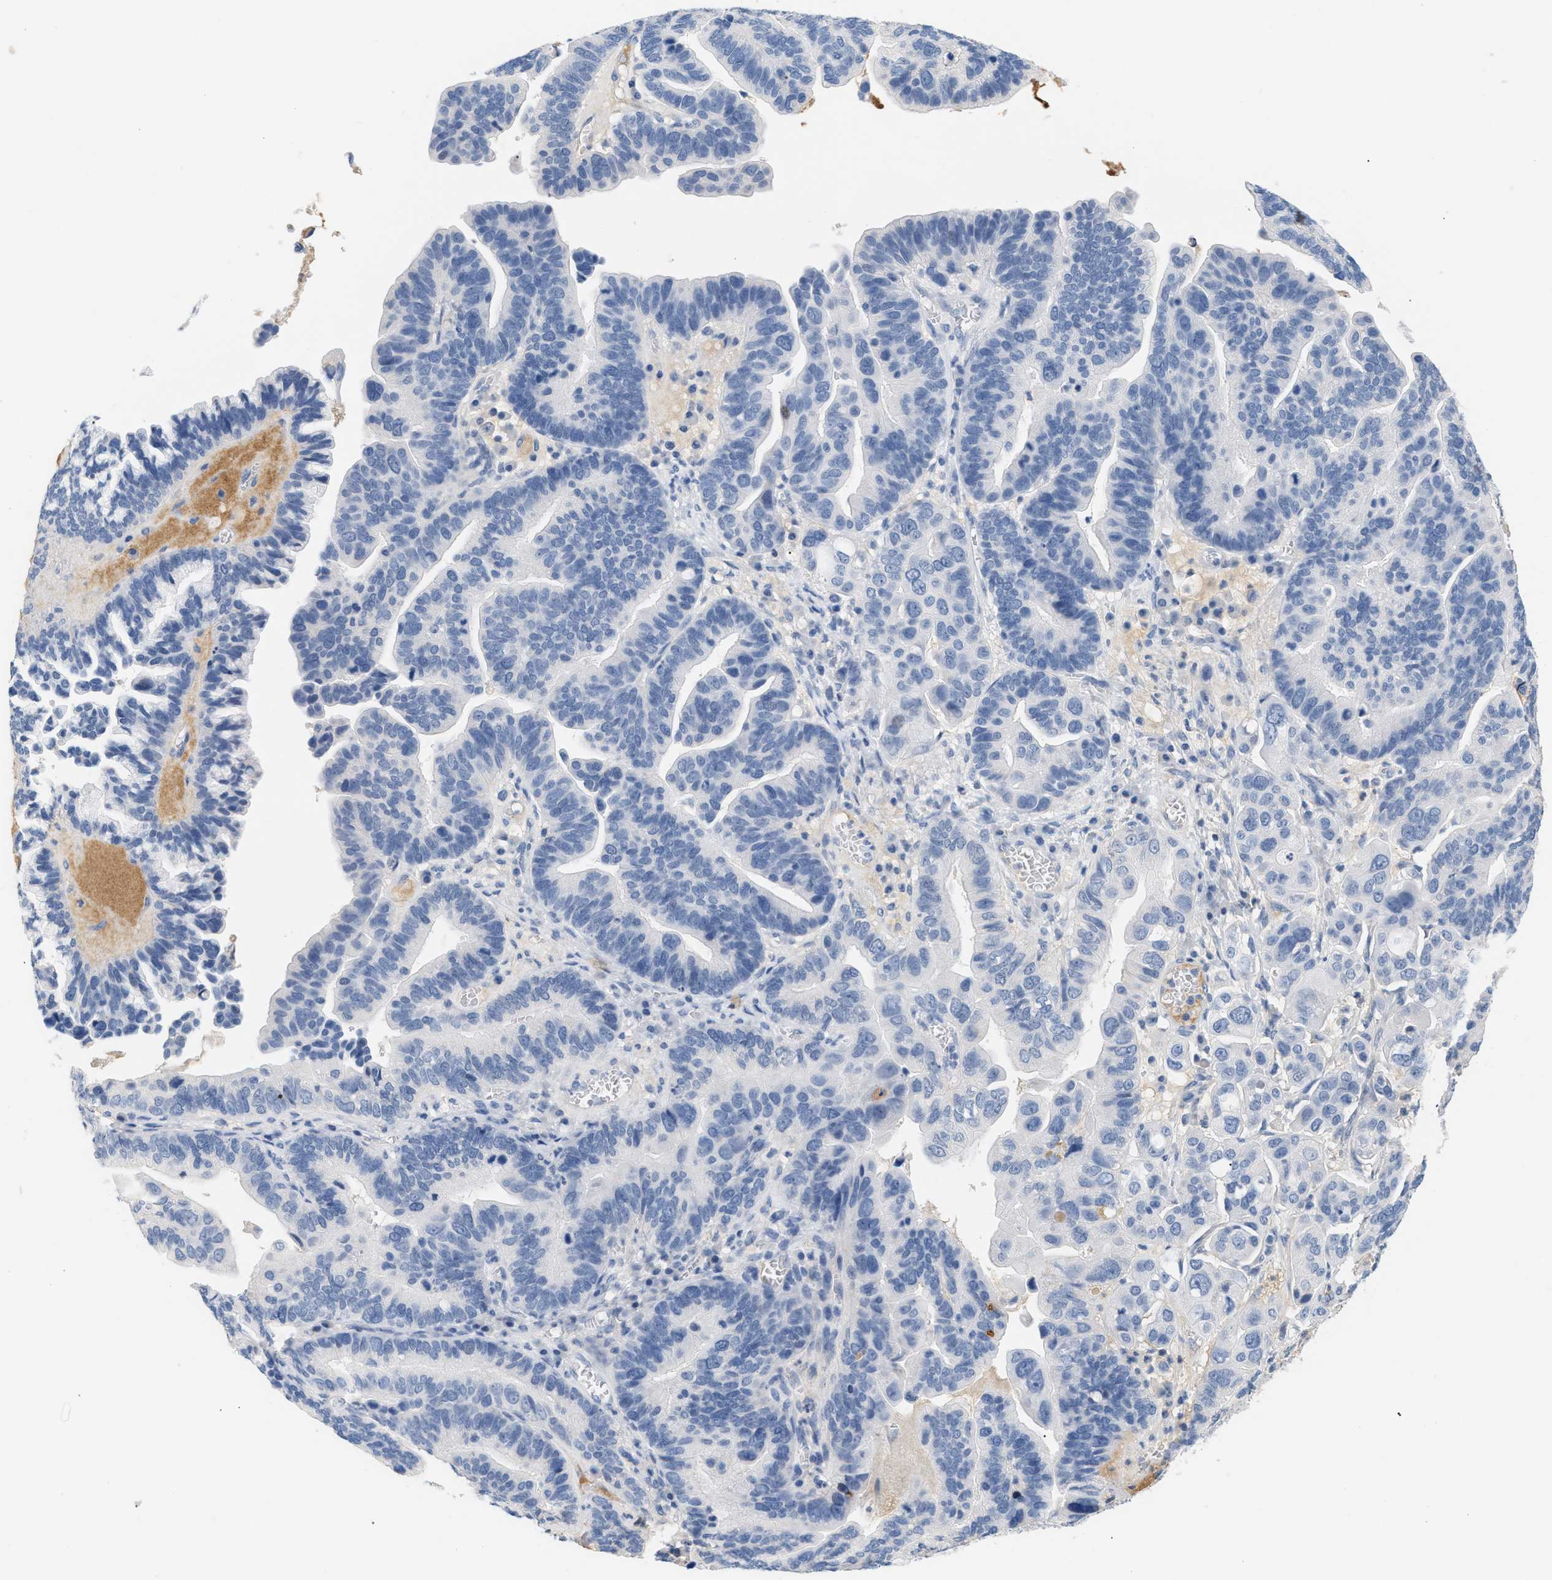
{"staining": {"intensity": "negative", "quantity": "none", "location": "none"}, "tissue": "ovarian cancer", "cell_type": "Tumor cells", "image_type": "cancer", "snomed": [{"axis": "morphology", "description": "Cystadenocarcinoma, serous, NOS"}, {"axis": "topography", "description": "Ovary"}], "caption": "An immunohistochemistry histopathology image of ovarian serous cystadenocarcinoma is shown. There is no staining in tumor cells of ovarian serous cystadenocarcinoma. Brightfield microscopy of immunohistochemistry stained with DAB (3,3'-diaminobenzidine) (brown) and hematoxylin (blue), captured at high magnification.", "gene": "CFH", "patient": {"sex": "female", "age": 56}}